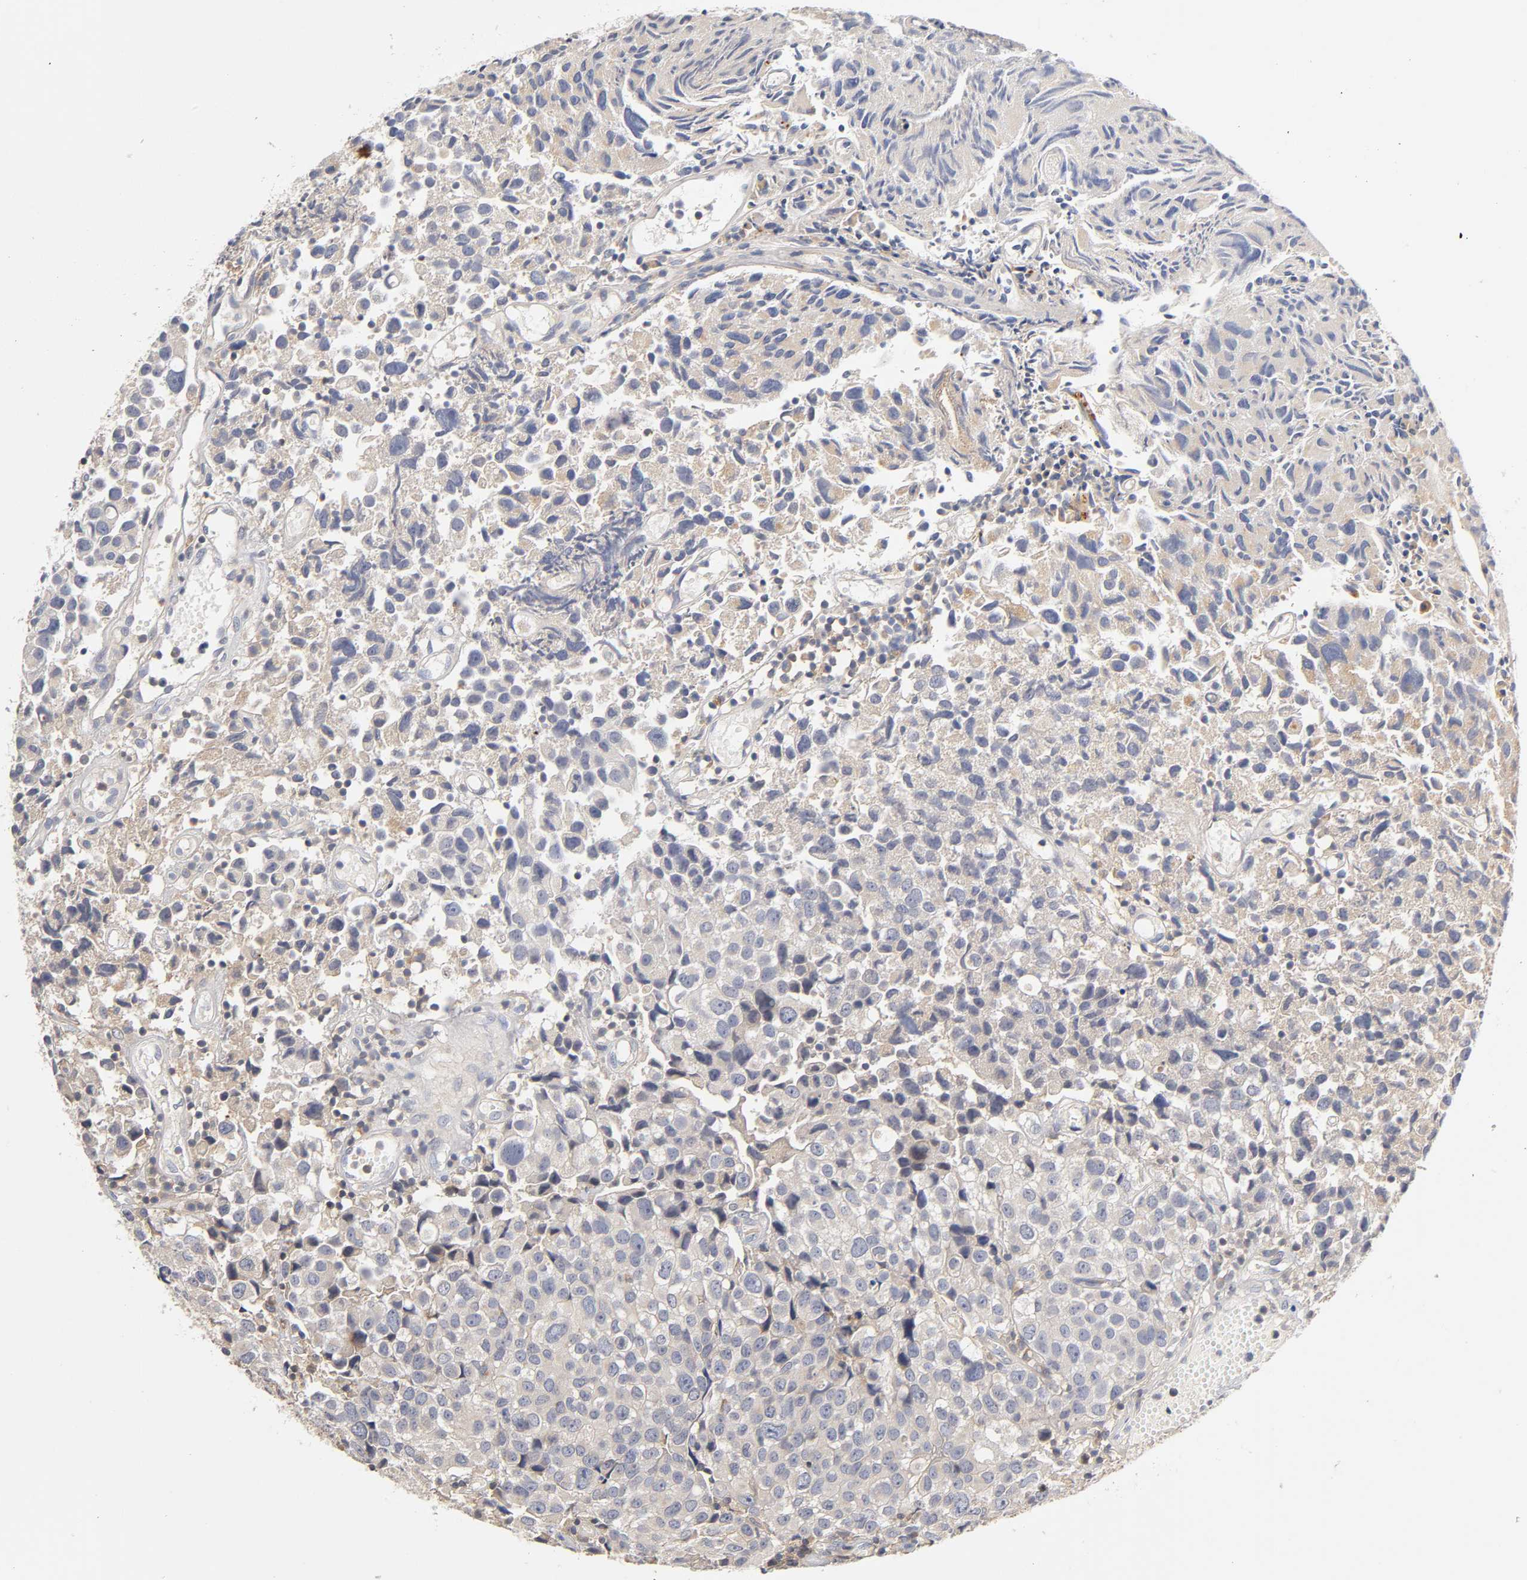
{"staining": {"intensity": "weak", "quantity": "25%-75%", "location": "cytoplasmic/membranous"}, "tissue": "urothelial cancer", "cell_type": "Tumor cells", "image_type": "cancer", "snomed": [{"axis": "morphology", "description": "Urothelial carcinoma, High grade"}, {"axis": "topography", "description": "Urinary bladder"}], "caption": "High-grade urothelial carcinoma stained for a protein reveals weak cytoplasmic/membranous positivity in tumor cells.", "gene": "RHOA", "patient": {"sex": "female", "age": 75}}